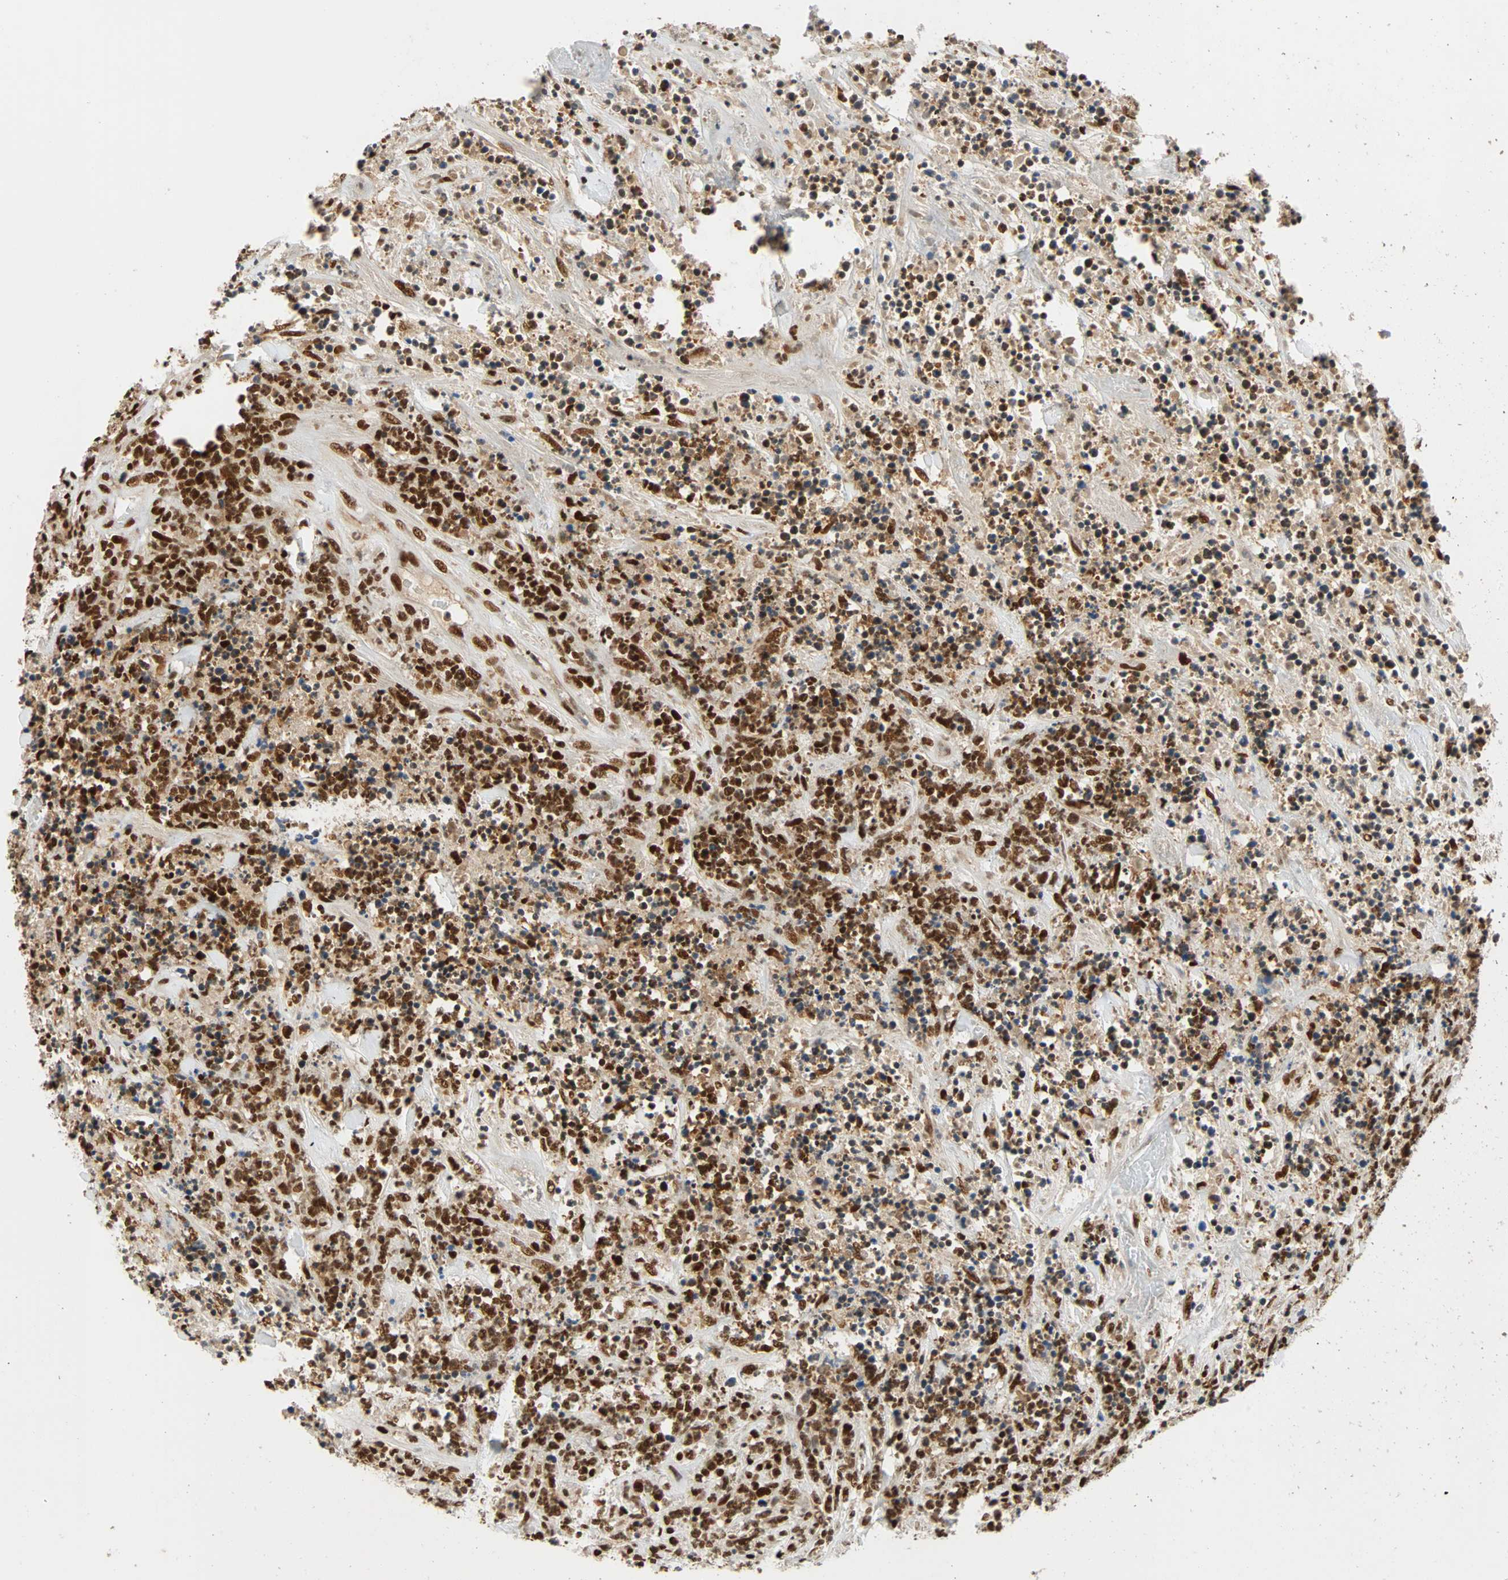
{"staining": {"intensity": "strong", "quantity": ">75%", "location": "nuclear"}, "tissue": "lymphoma", "cell_type": "Tumor cells", "image_type": "cancer", "snomed": [{"axis": "morphology", "description": "Malignant lymphoma, non-Hodgkin's type, High grade"}, {"axis": "topography", "description": "Soft tissue"}], "caption": "Immunohistochemical staining of human lymphoma reveals high levels of strong nuclear protein staining in approximately >75% of tumor cells.", "gene": "CDK12", "patient": {"sex": "male", "age": 18}}